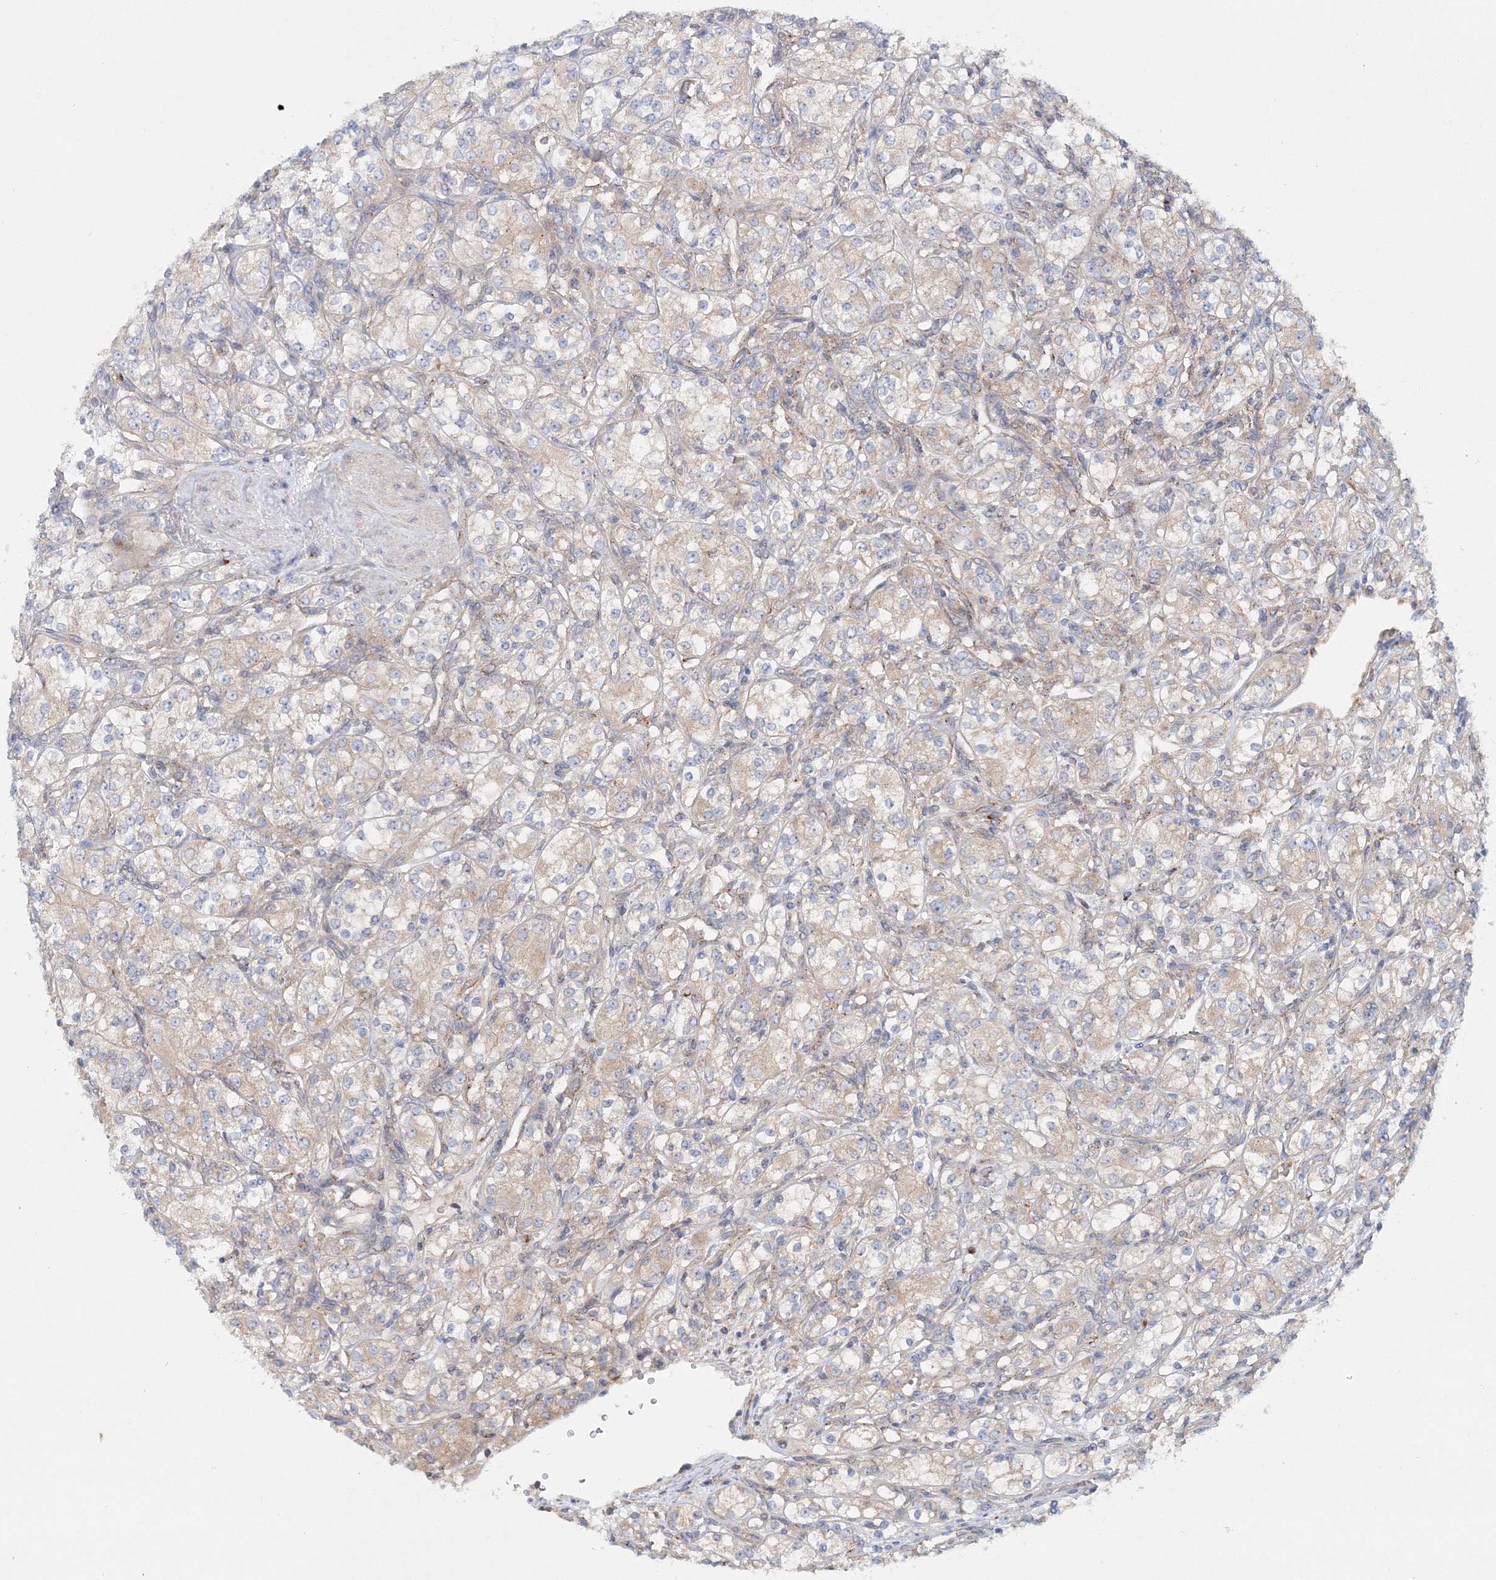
{"staining": {"intensity": "weak", "quantity": "<25%", "location": "cytoplasmic/membranous"}, "tissue": "renal cancer", "cell_type": "Tumor cells", "image_type": "cancer", "snomed": [{"axis": "morphology", "description": "Adenocarcinoma, NOS"}, {"axis": "topography", "description": "Kidney"}], "caption": "Protein analysis of renal cancer (adenocarcinoma) demonstrates no significant expression in tumor cells.", "gene": "SEC23IP", "patient": {"sex": "male", "age": 77}}